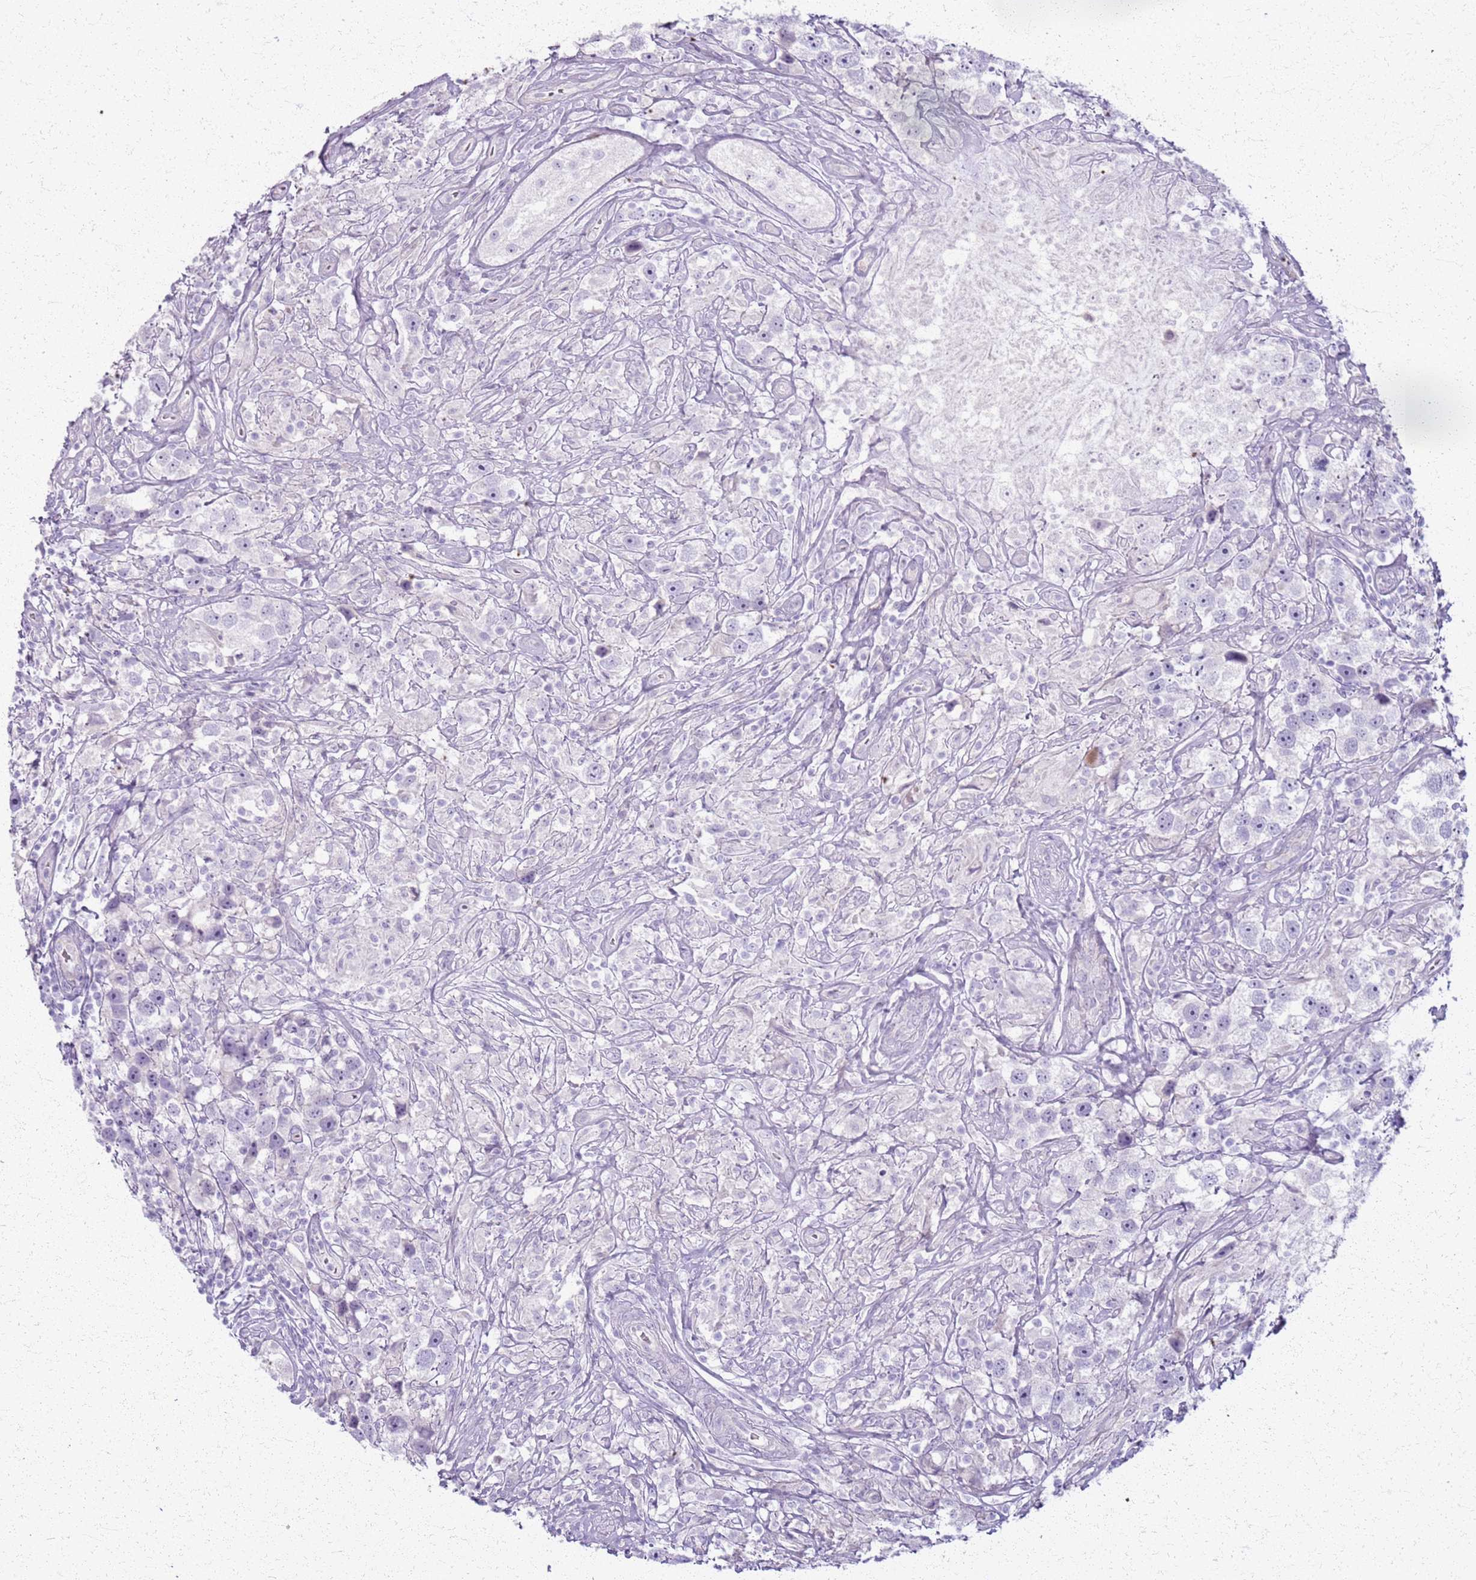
{"staining": {"intensity": "negative", "quantity": "none", "location": "none"}, "tissue": "testis cancer", "cell_type": "Tumor cells", "image_type": "cancer", "snomed": [{"axis": "morphology", "description": "Seminoma, NOS"}, {"axis": "topography", "description": "Testis"}], "caption": "A micrograph of human seminoma (testis) is negative for staining in tumor cells.", "gene": "CSRP3", "patient": {"sex": "male", "age": 49}}